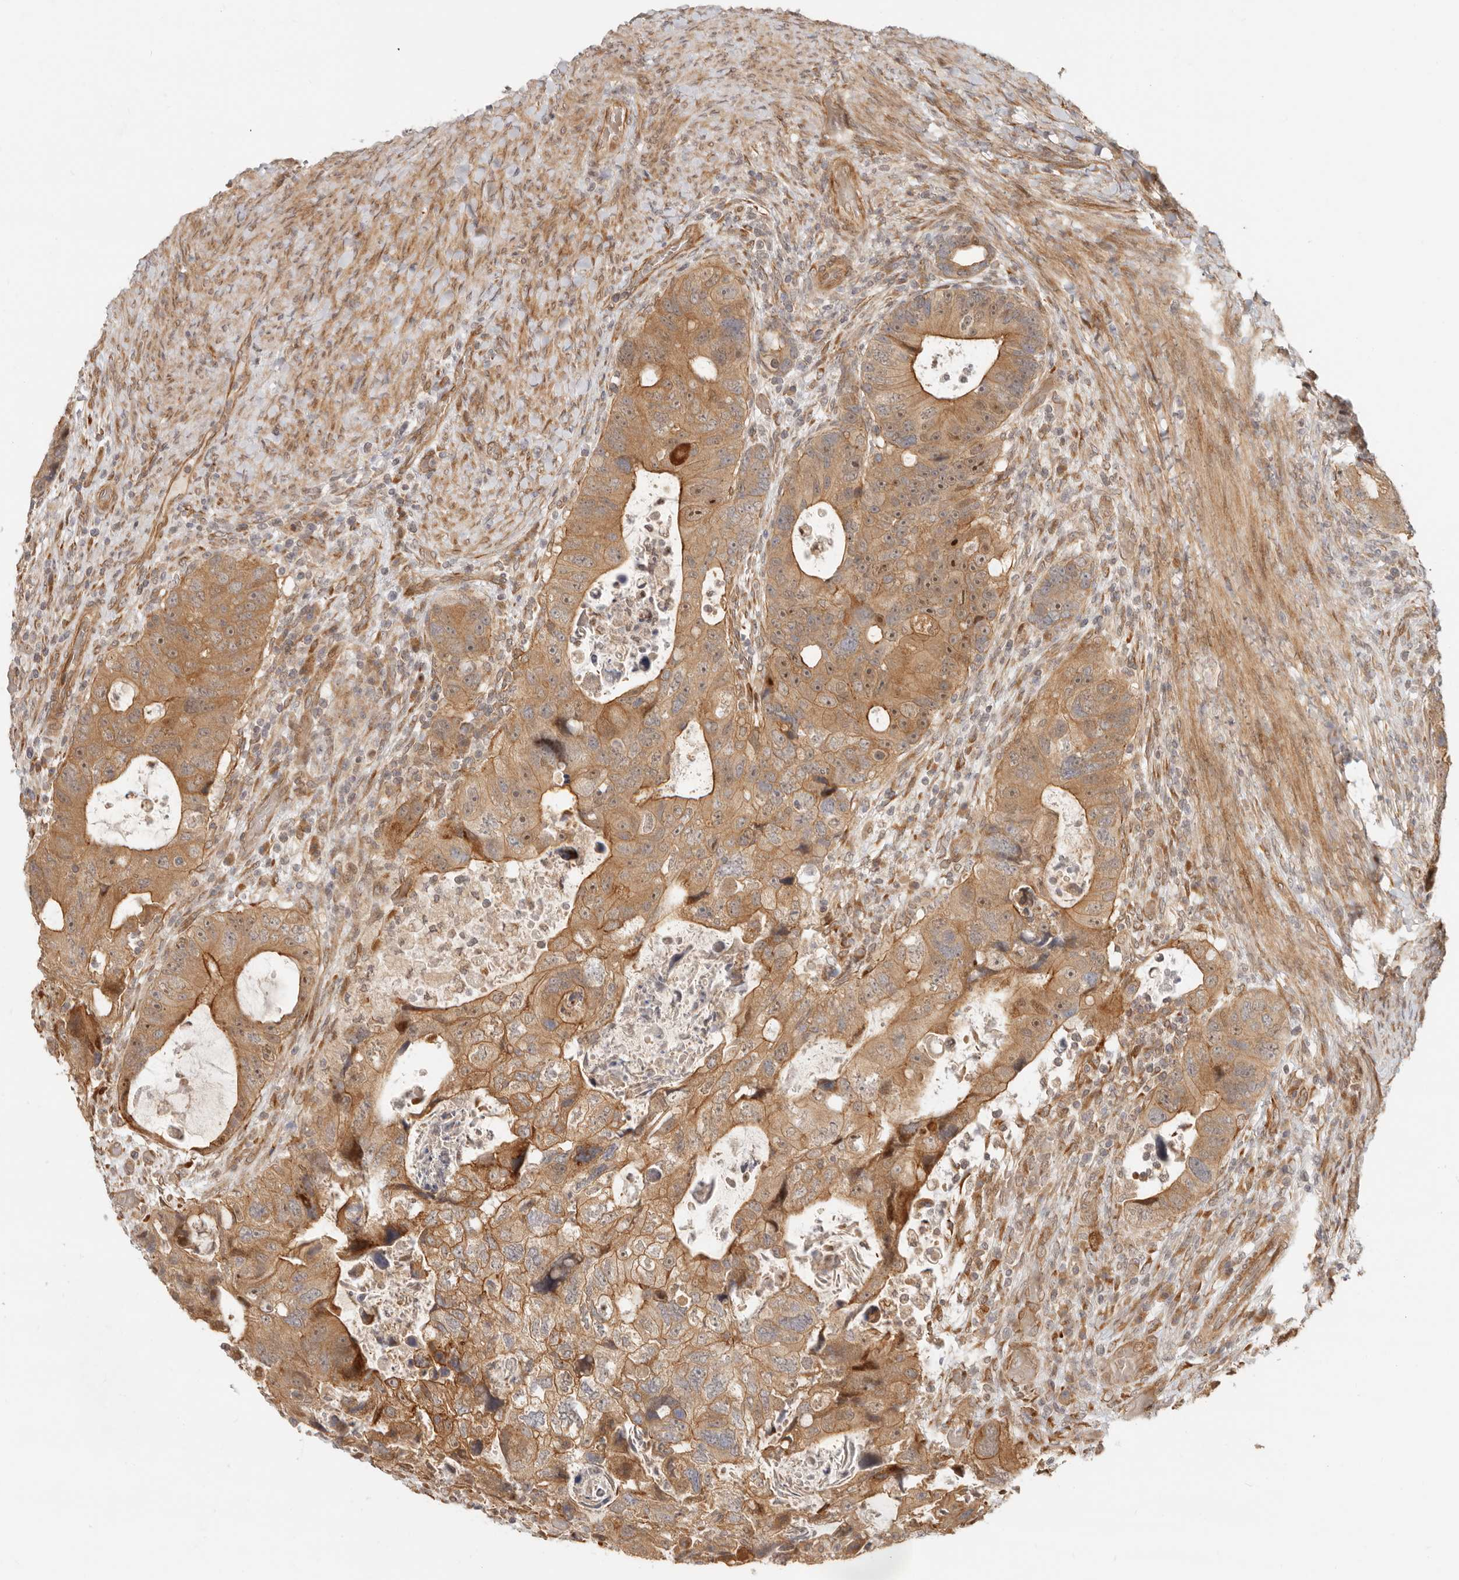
{"staining": {"intensity": "moderate", "quantity": ">75%", "location": "cytoplasmic/membranous"}, "tissue": "colorectal cancer", "cell_type": "Tumor cells", "image_type": "cancer", "snomed": [{"axis": "morphology", "description": "Adenocarcinoma, NOS"}, {"axis": "topography", "description": "Rectum"}], "caption": "Immunohistochemical staining of colorectal adenocarcinoma exhibits moderate cytoplasmic/membranous protein staining in approximately >75% of tumor cells.", "gene": "TUFT1", "patient": {"sex": "male", "age": 59}}